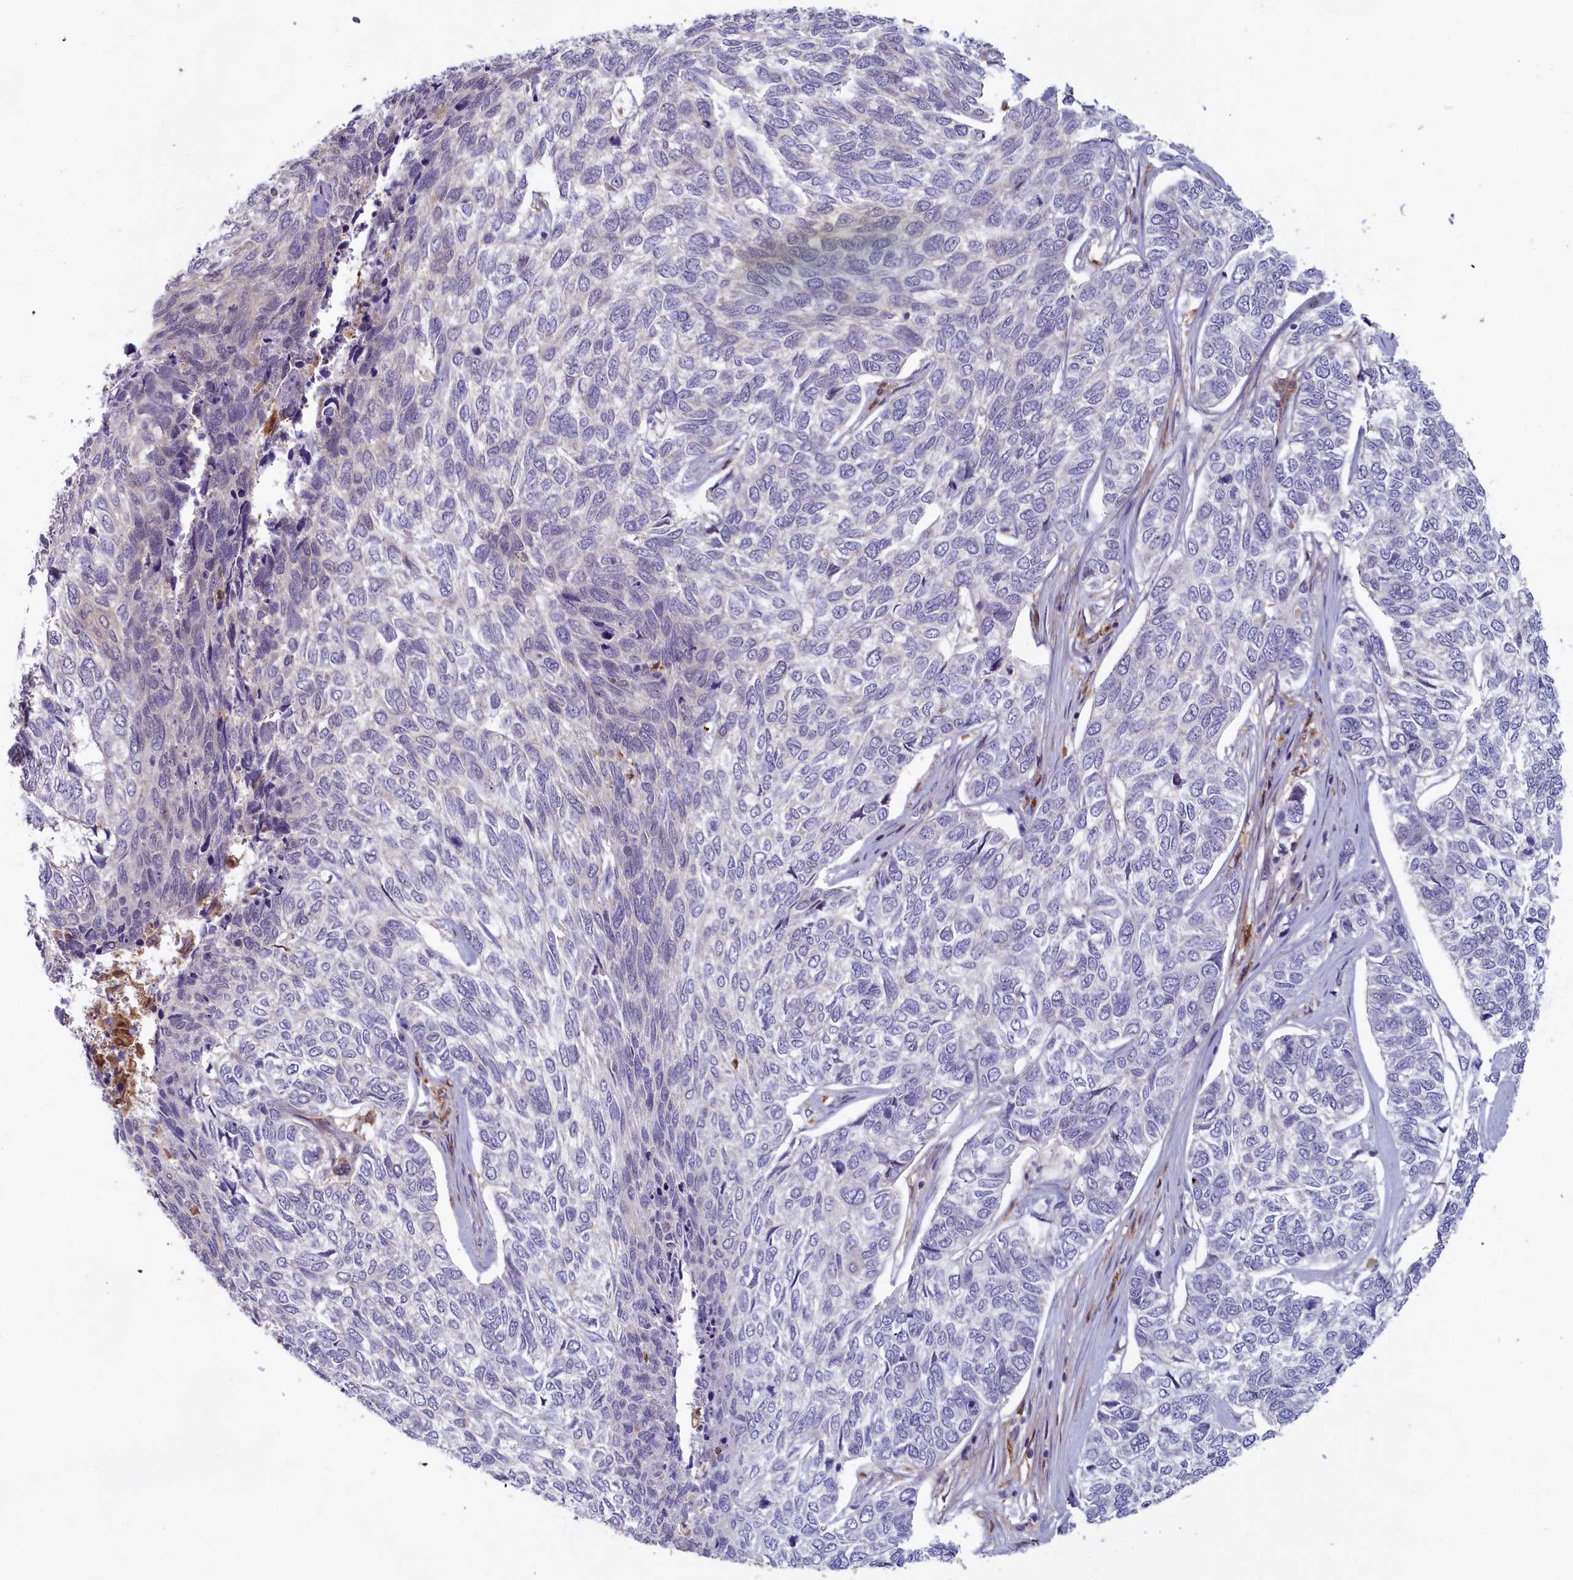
{"staining": {"intensity": "negative", "quantity": "none", "location": "none"}, "tissue": "skin cancer", "cell_type": "Tumor cells", "image_type": "cancer", "snomed": [{"axis": "morphology", "description": "Basal cell carcinoma"}, {"axis": "topography", "description": "Skin"}], "caption": "An IHC histopathology image of skin cancer is shown. There is no staining in tumor cells of skin cancer. Nuclei are stained in blue.", "gene": "BLVRB", "patient": {"sex": "female", "age": 65}}